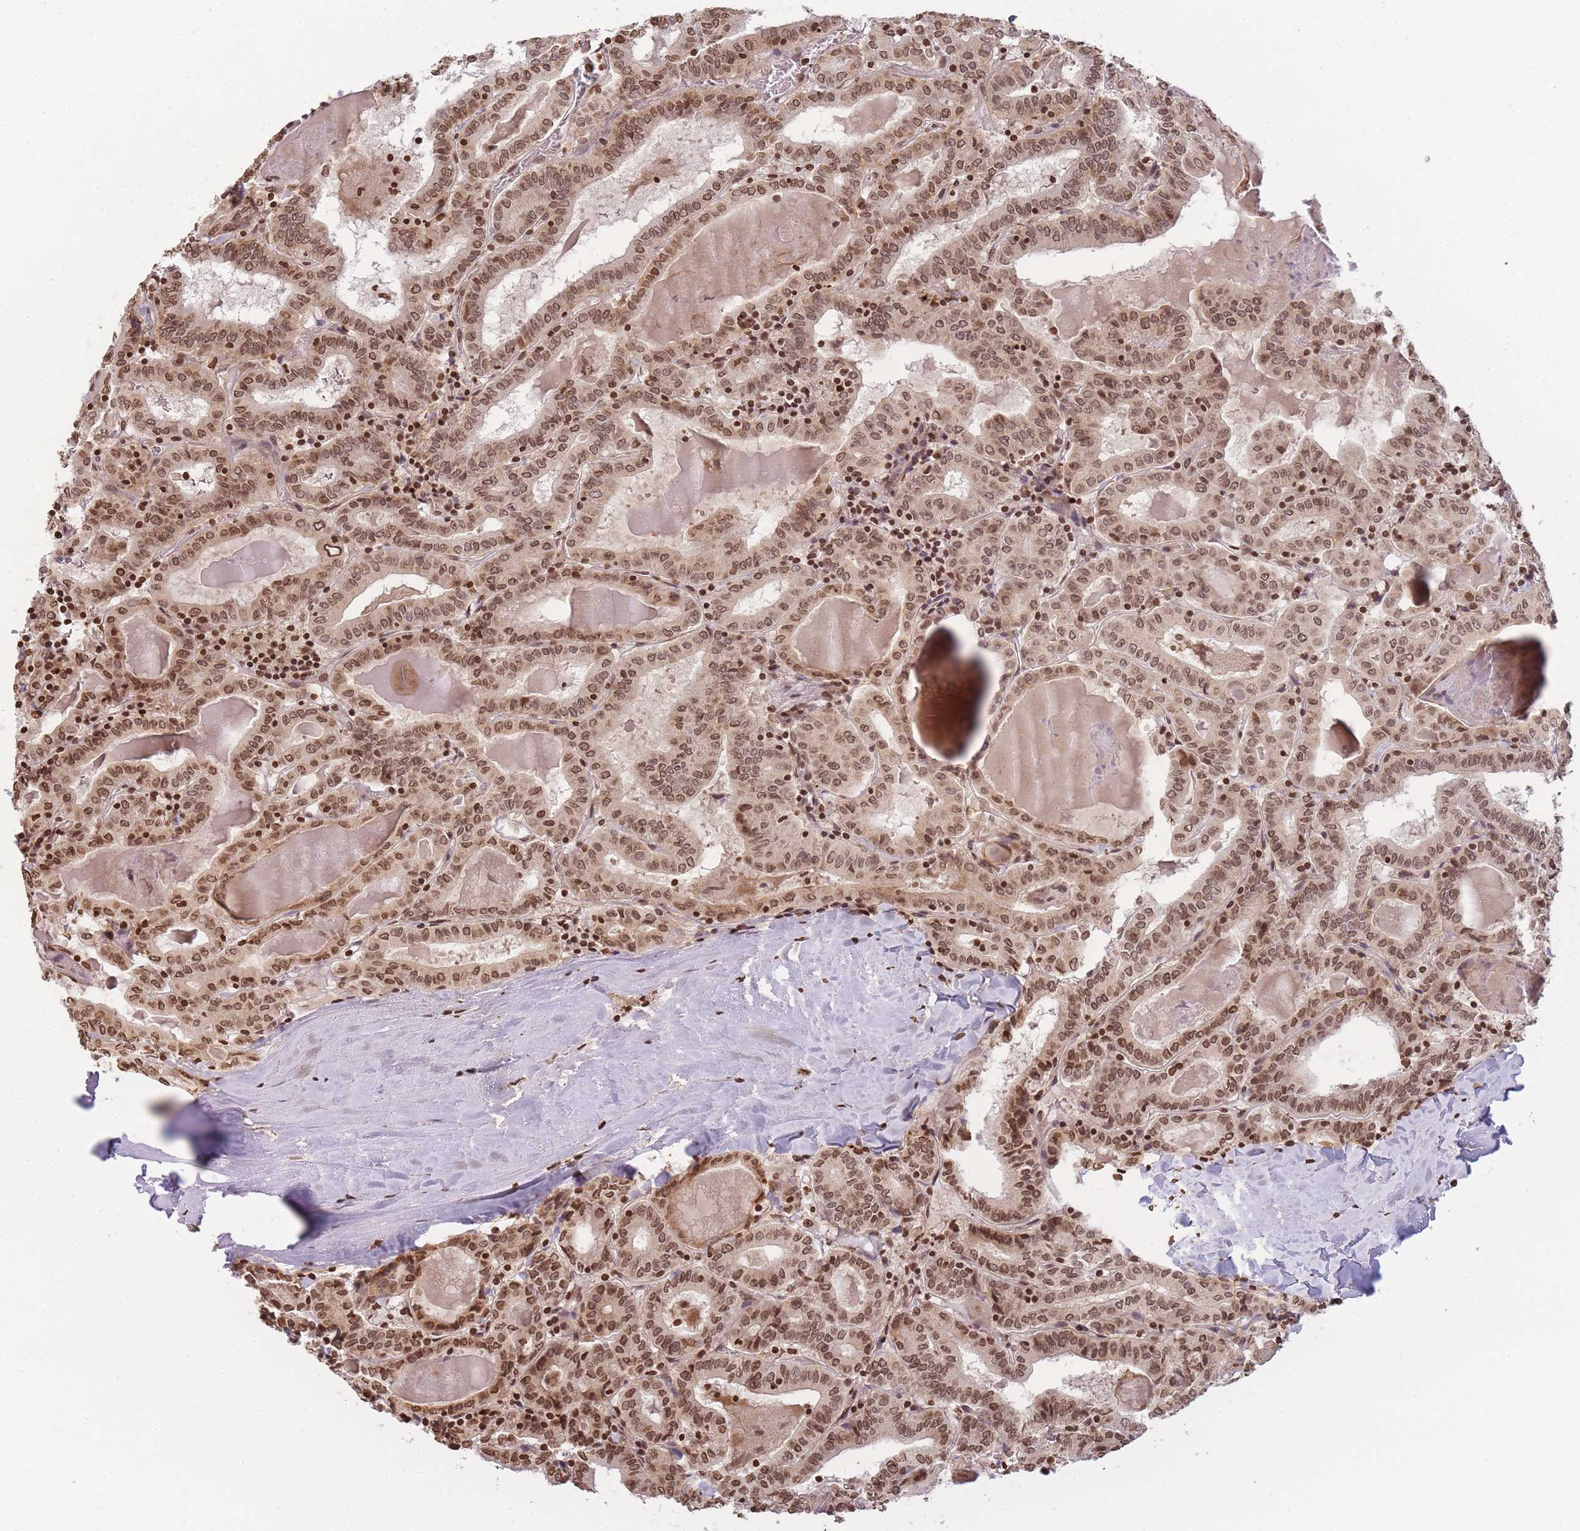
{"staining": {"intensity": "moderate", "quantity": ">75%", "location": "nuclear"}, "tissue": "thyroid cancer", "cell_type": "Tumor cells", "image_type": "cancer", "snomed": [{"axis": "morphology", "description": "Papillary adenocarcinoma, NOS"}, {"axis": "topography", "description": "Thyroid gland"}], "caption": "There is medium levels of moderate nuclear positivity in tumor cells of thyroid cancer (papillary adenocarcinoma), as demonstrated by immunohistochemical staining (brown color).", "gene": "WWTR1", "patient": {"sex": "female", "age": 72}}